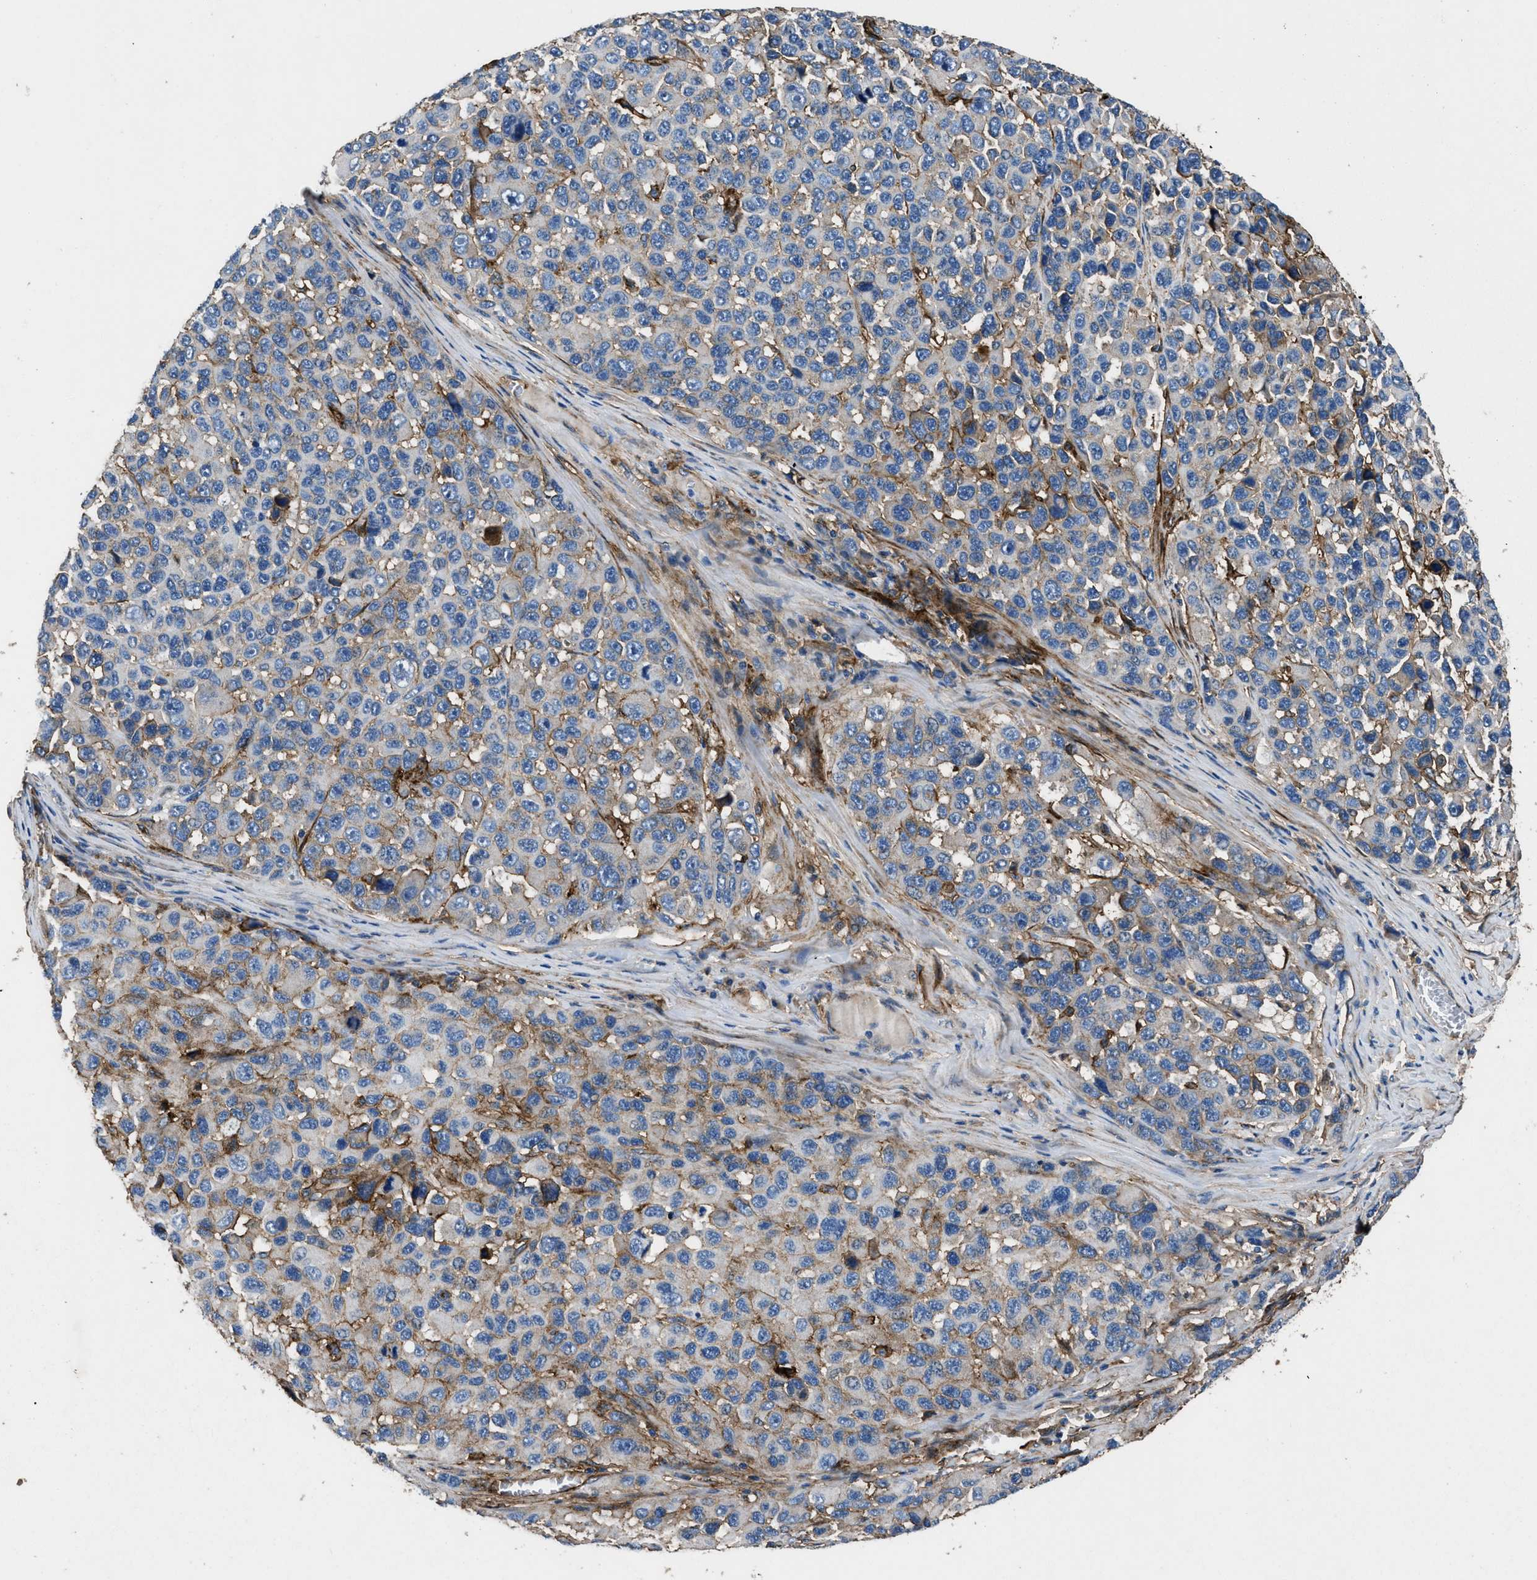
{"staining": {"intensity": "weak", "quantity": "<25%", "location": "cytoplasmic/membranous"}, "tissue": "melanoma", "cell_type": "Tumor cells", "image_type": "cancer", "snomed": [{"axis": "morphology", "description": "Malignant melanoma, NOS"}, {"axis": "topography", "description": "Skin"}], "caption": "The histopathology image reveals no significant positivity in tumor cells of malignant melanoma.", "gene": "CD276", "patient": {"sex": "male", "age": 53}}